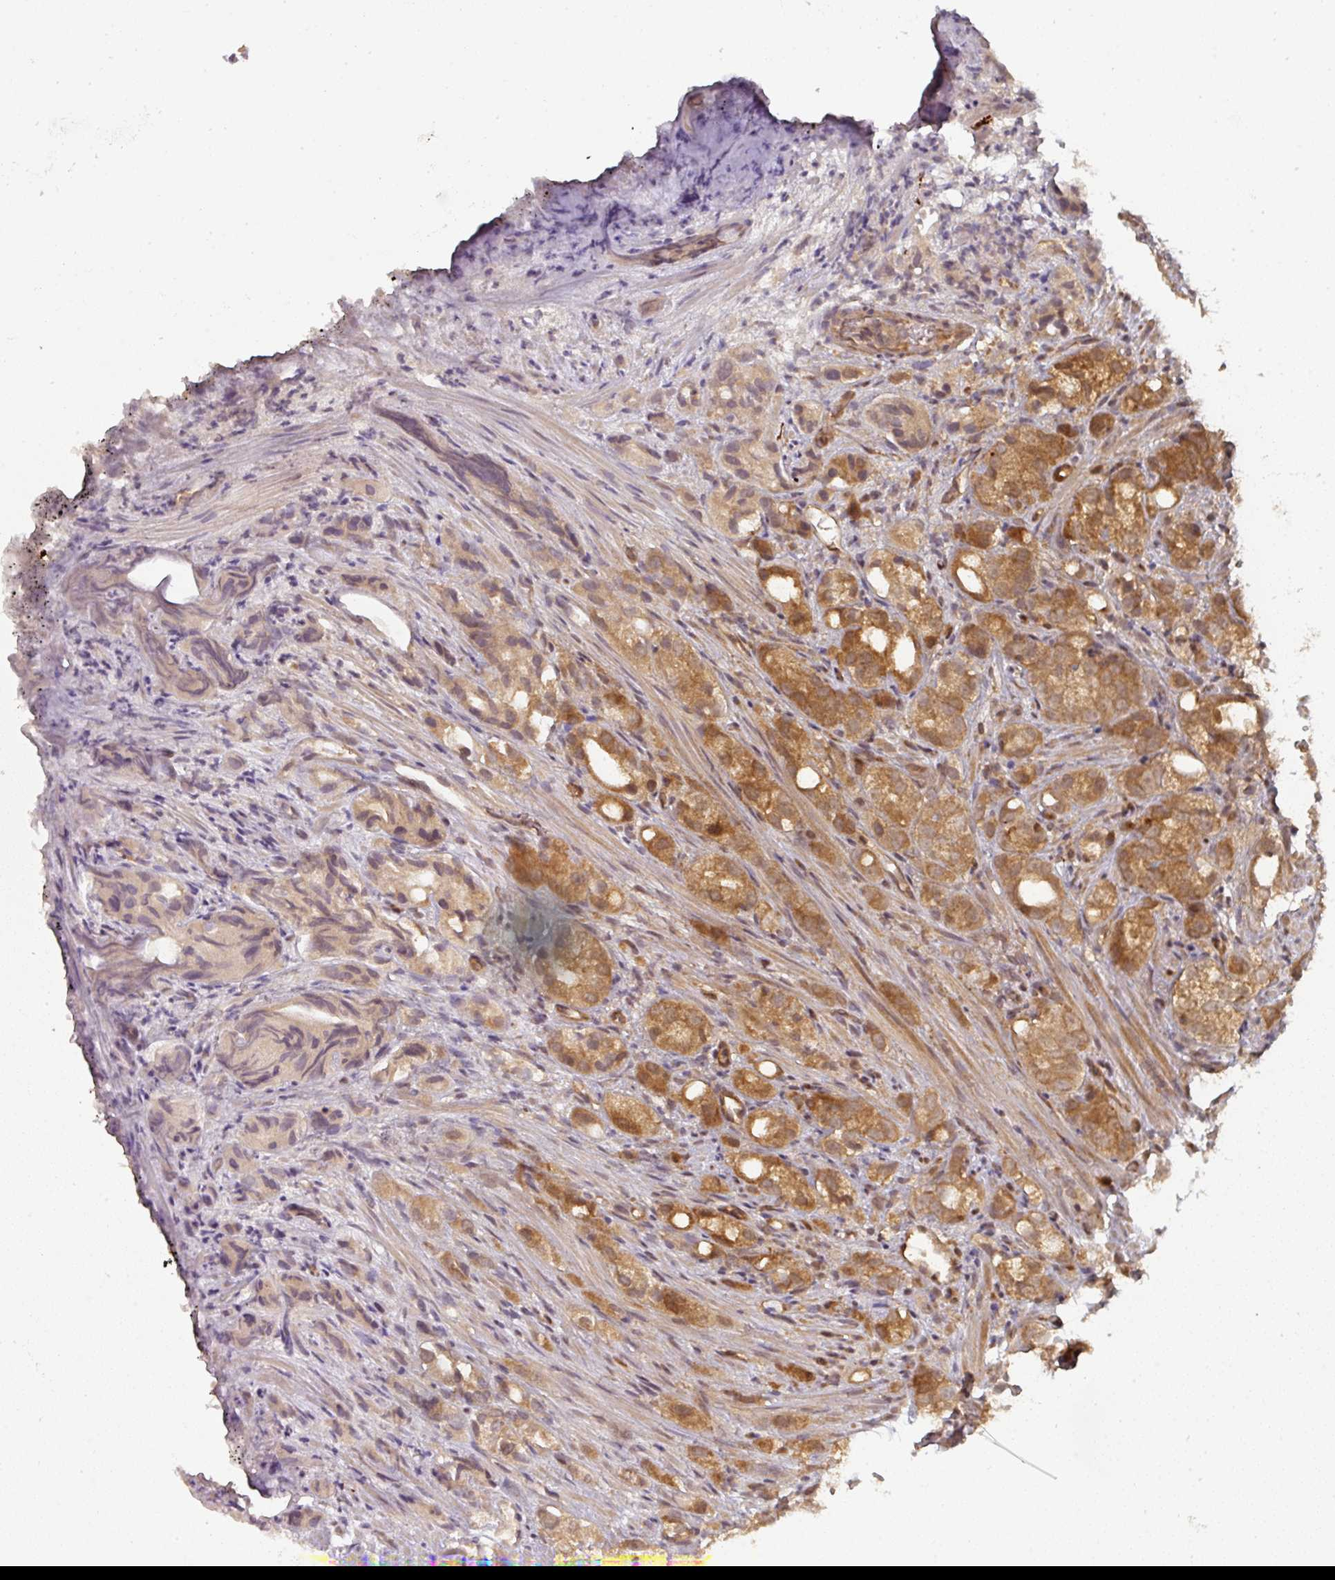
{"staining": {"intensity": "moderate", "quantity": ">75%", "location": "cytoplasmic/membranous"}, "tissue": "prostate cancer", "cell_type": "Tumor cells", "image_type": "cancer", "snomed": [{"axis": "morphology", "description": "Adenocarcinoma, High grade"}, {"axis": "topography", "description": "Prostate"}], "caption": "Immunohistochemistry (IHC) (DAB) staining of prostate cancer displays moderate cytoplasmic/membranous protein positivity in approximately >75% of tumor cells.", "gene": "EIF4EBP2", "patient": {"sex": "male", "age": 82}}